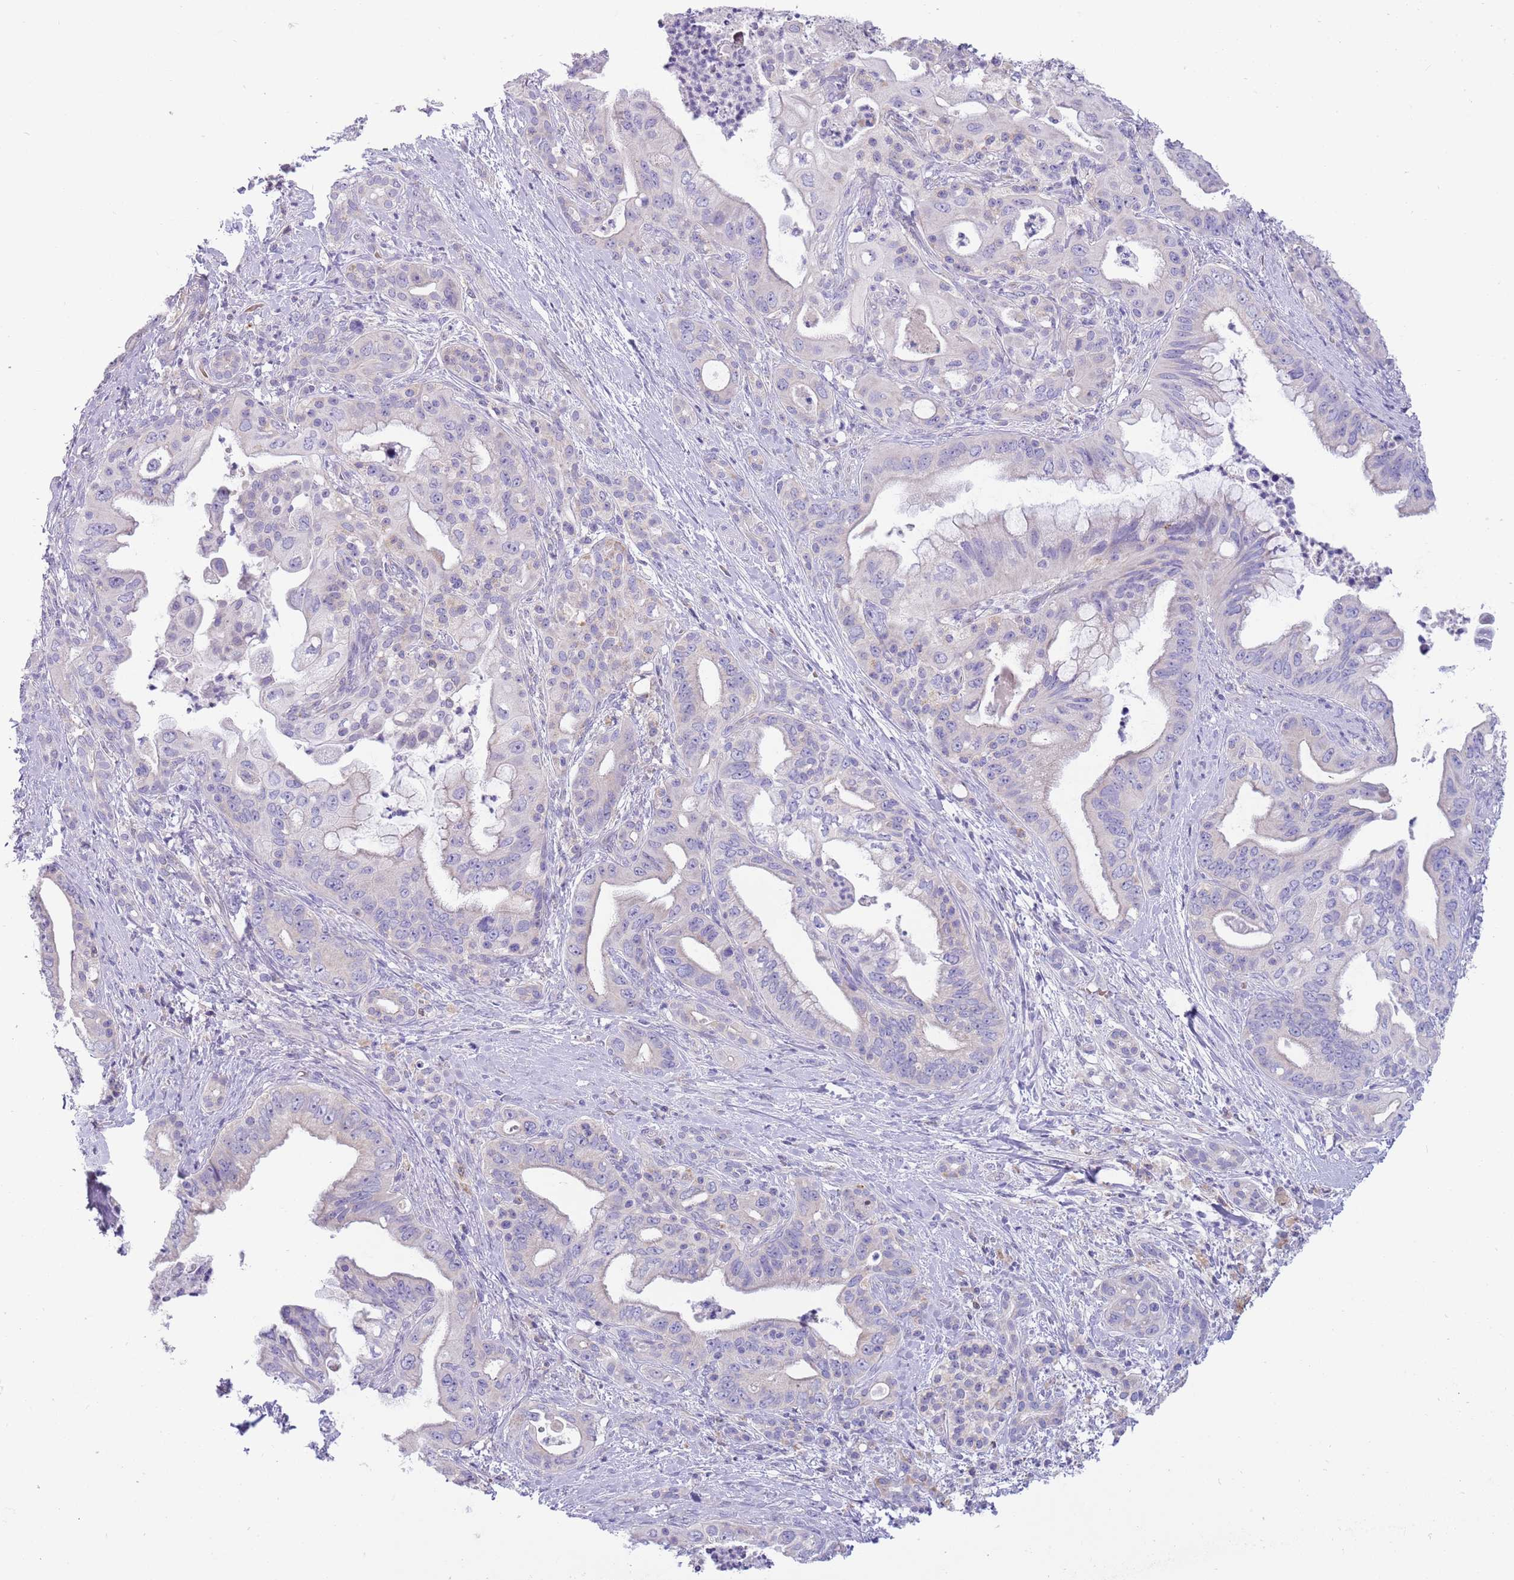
{"staining": {"intensity": "negative", "quantity": "none", "location": "none"}, "tissue": "pancreatic cancer", "cell_type": "Tumor cells", "image_type": "cancer", "snomed": [{"axis": "morphology", "description": "Adenocarcinoma, NOS"}, {"axis": "topography", "description": "Pancreas"}], "caption": "Protein analysis of pancreatic cancer (adenocarcinoma) shows no significant staining in tumor cells. The staining is performed using DAB brown chromogen with nuclei counter-stained in using hematoxylin.", "gene": "DDHD1", "patient": {"sex": "male", "age": 58}}